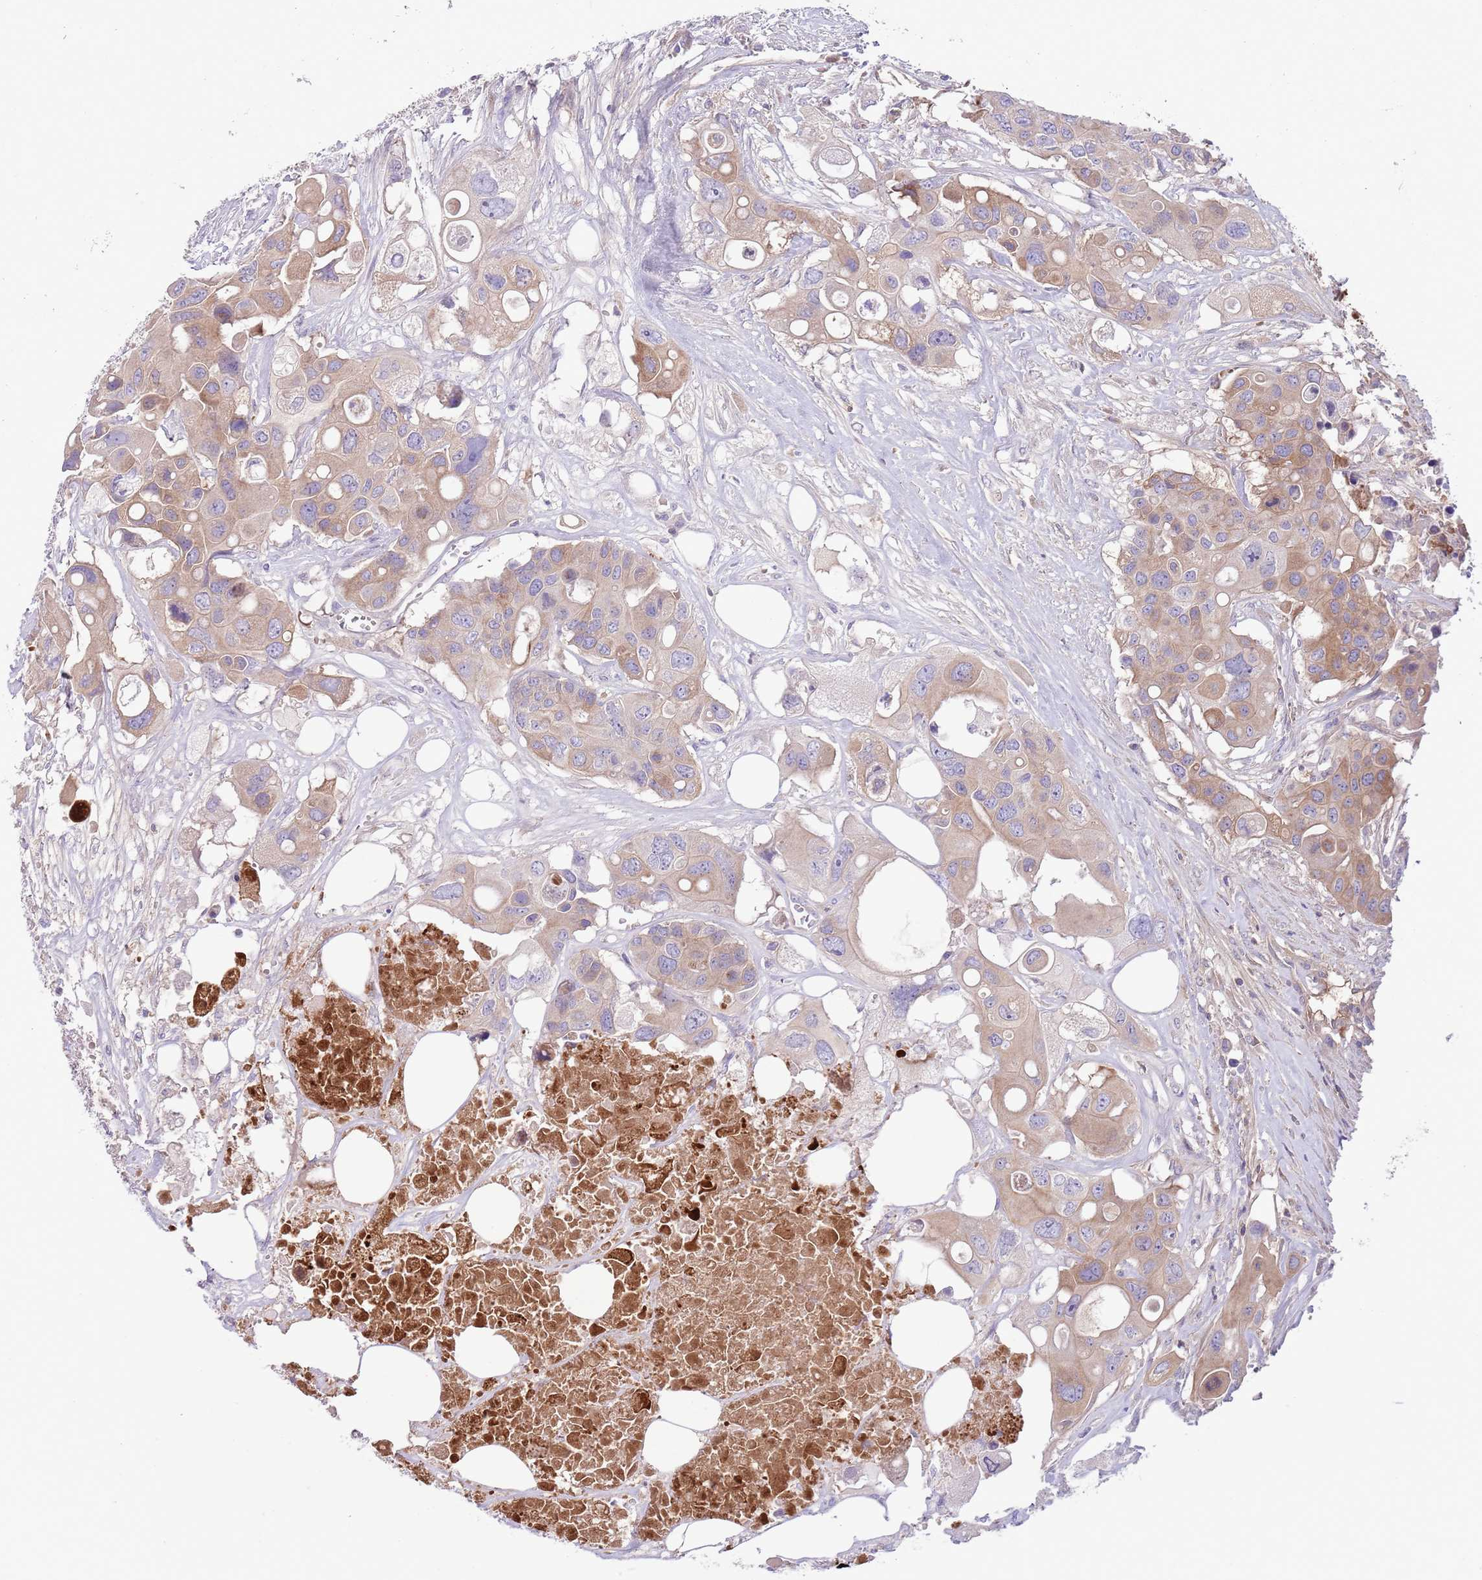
{"staining": {"intensity": "moderate", "quantity": "<25%", "location": "cytoplasmic/membranous"}, "tissue": "colorectal cancer", "cell_type": "Tumor cells", "image_type": "cancer", "snomed": [{"axis": "morphology", "description": "Adenocarcinoma, NOS"}, {"axis": "topography", "description": "Colon"}], "caption": "IHC of adenocarcinoma (colorectal) reveals low levels of moderate cytoplasmic/membranous expression in about <25% of tumor cells.", "gene": "CFH", "patient": {"sex": "male", "age": 77}}